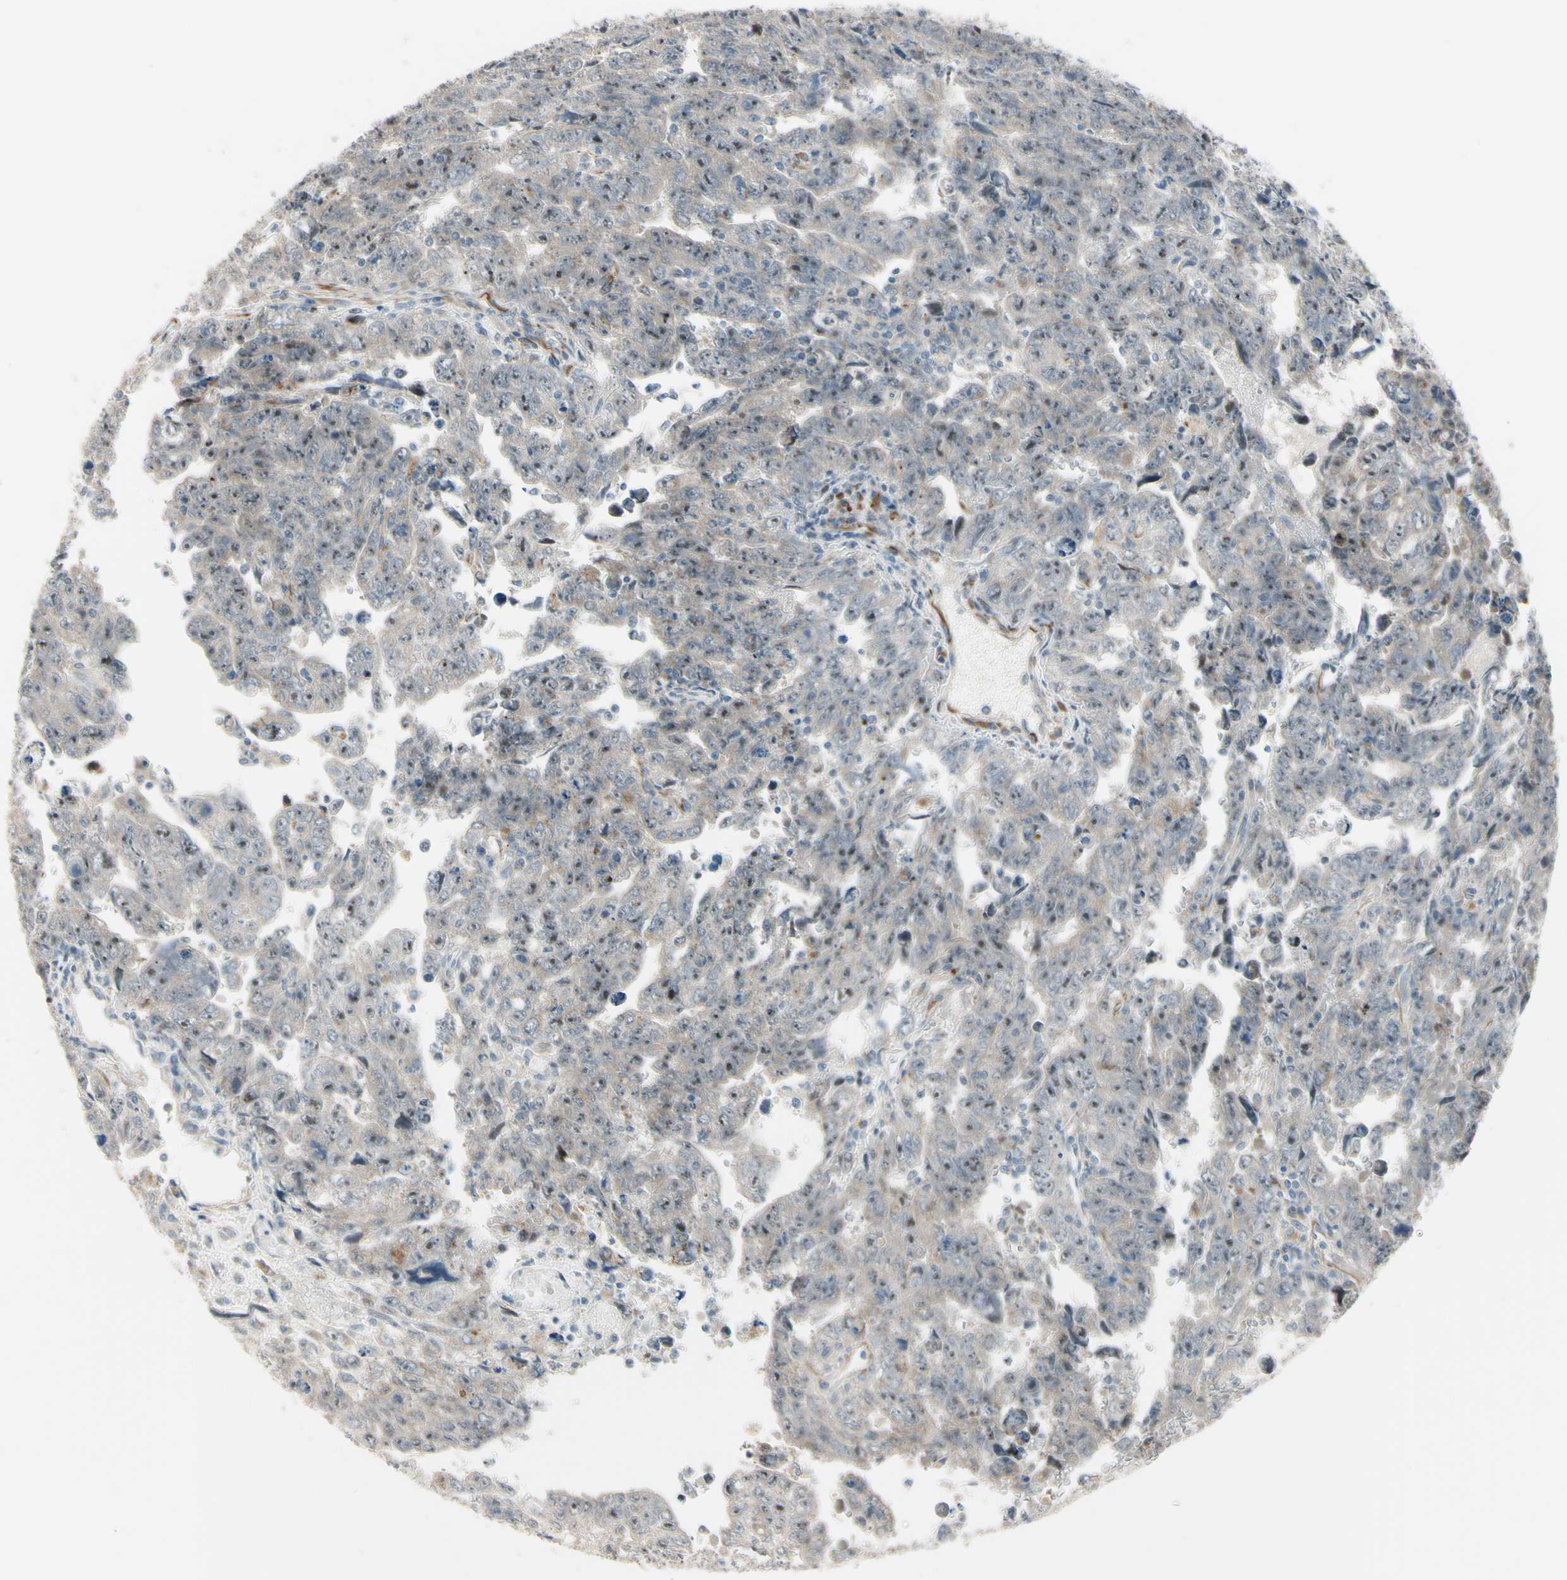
{"staining": {"intensity": "moderate", "quantity": "25%-75%", "location": "cytoplasmic/membranous,nuclear"}, "tissue": "testis cancer", "cell_type": "Tumor cells", "image_type": "cancer", "snomed": [{"axis": "morphology", "description": "Carcinoma, Embryonal, NOS"}, {"axis": "topography", "description": "Testis"}], "caption": "Immunohistochemistry (IHC) (DAB (3,3'-diaminobenzidine)) staining of human testis embryonal carcinoma shows moderate cytoplasmic/membranous and nuclear protein staining in approximately 25%-75% of tumor cells. (DAB IHC, brown staining for protein, blue staining for nuclei).", "gene": "NDFIP1", "patient": {"sex": "male", "age": 28}}